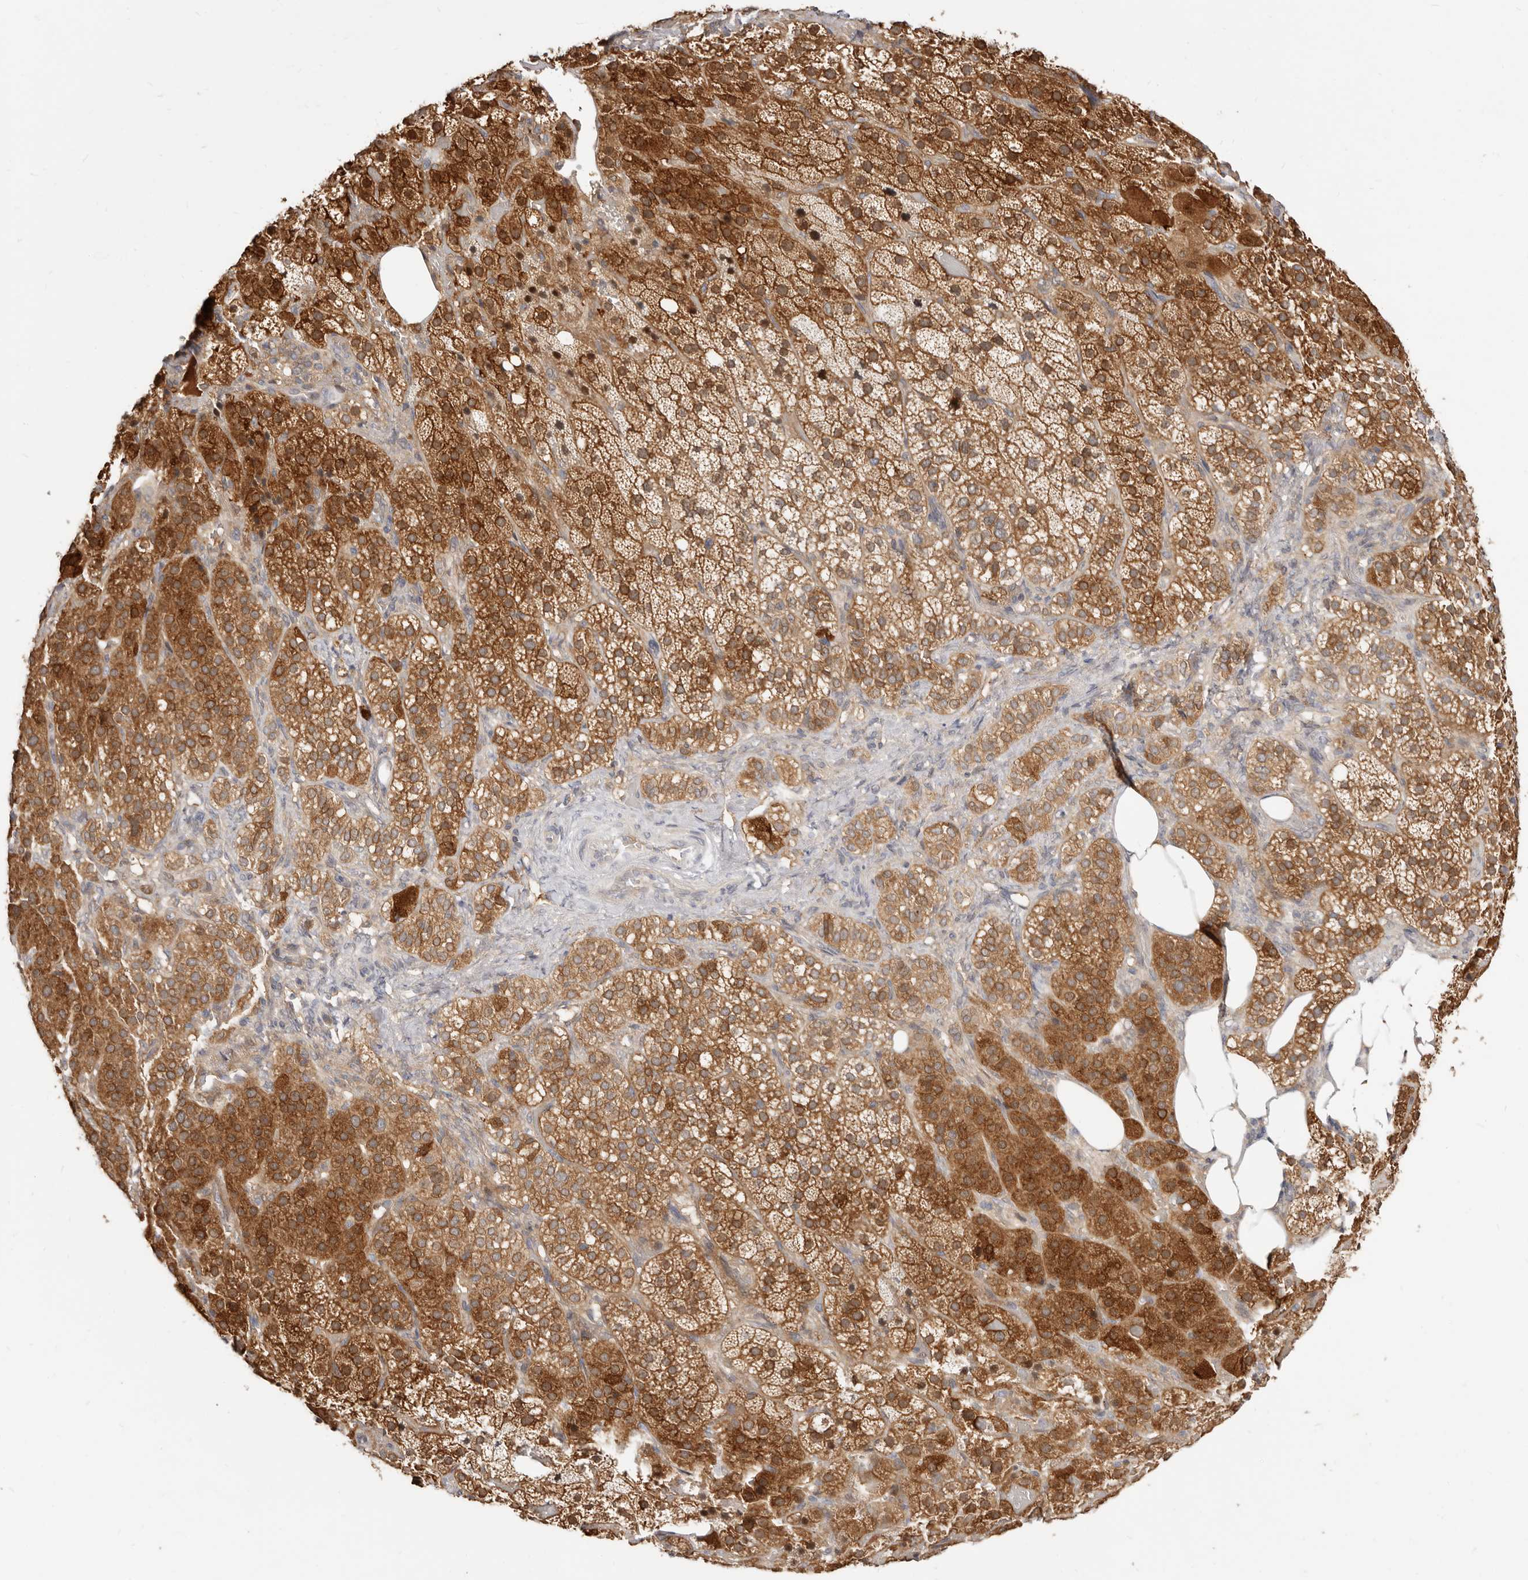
{"staining": {"intensity": "moderate", "quantity": ">75%", "location": "cytoplasmic/membranous,nuclear"}, "tissue": "adrenal gland", "cell_type": "Glandular cells", "image_type": "normal", "snomed": [{"axis": "morphology", "description": "Normal tissue, NOS"}, {"axis": "topography", "description": "Adrenal gland"}], "caption": "Immunohistochemical staining of normal human adrenal gland displays >75% levels of moderate cytoplasmic/membranous,nuclear protein staining in about >75% of glandular cells. Nuclei are stained in blue.", "gene": "TC2N", "patient": {"sex": "female", "age": 59}}